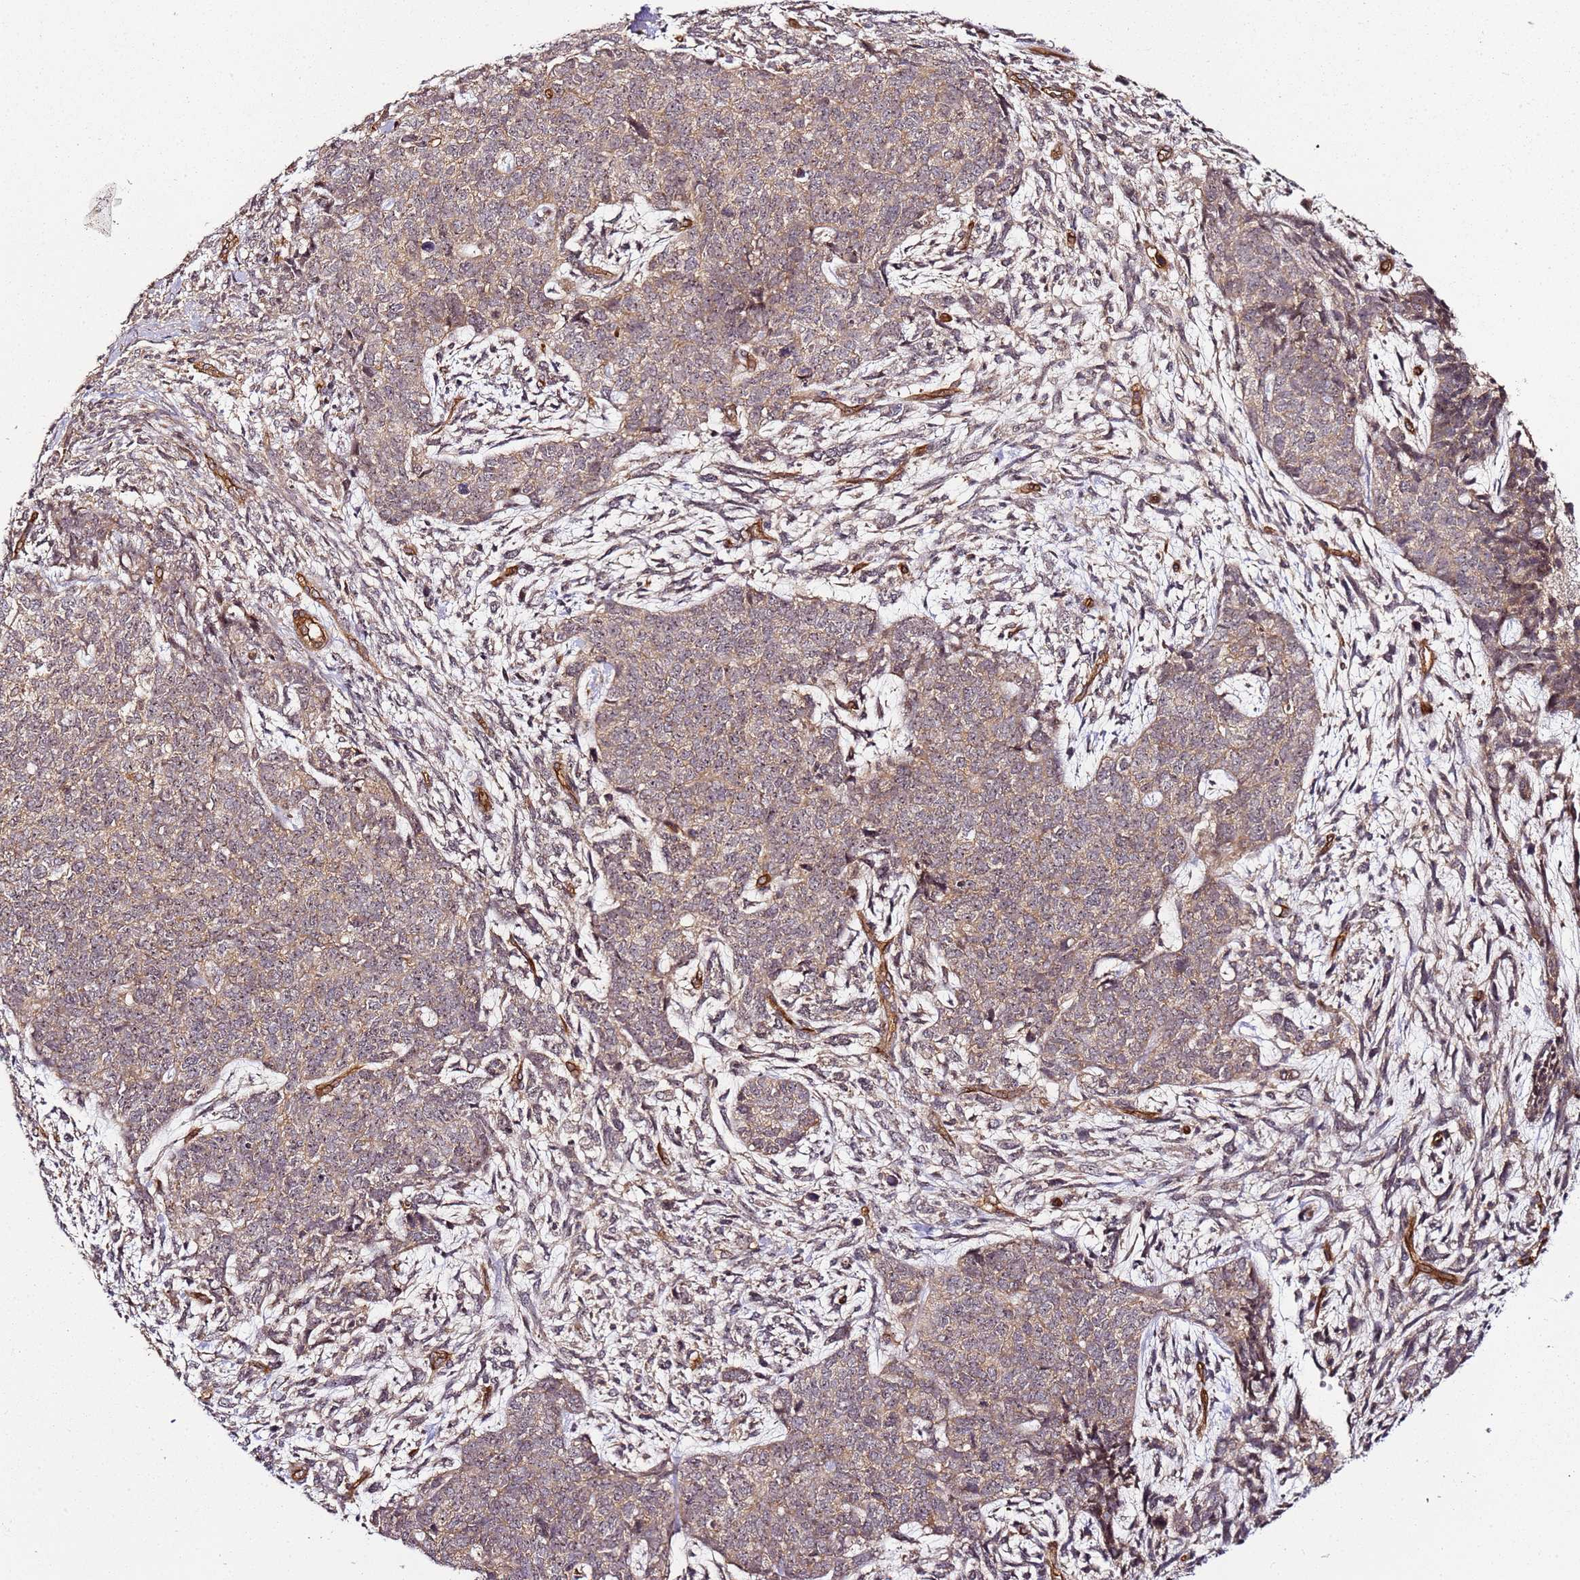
{"staining": {"intensity": "moderate", "quantity": ">75%", "location": "cytoplasmic/membranous"}, "tissue": "cervical cancer", "cell_type": "Tumor cells", "image_type": "cancer", "snomed": [{"axis": "morphology", "description": "Squamous cell carcinoma, NOS"}, {"axis": "topography", "description": "Cervix"}], "caption": "DAB (3,3'-diaminobenzidine) immunohistochemical staining of human cervical cancer (squamous cell carcinoma) shows moderate cytoplasmic/membranous protein positivity in approximately >75% of tumor cells.", "gene": "CCNYL1", "patient": {"sex": "female", "age": 63}}